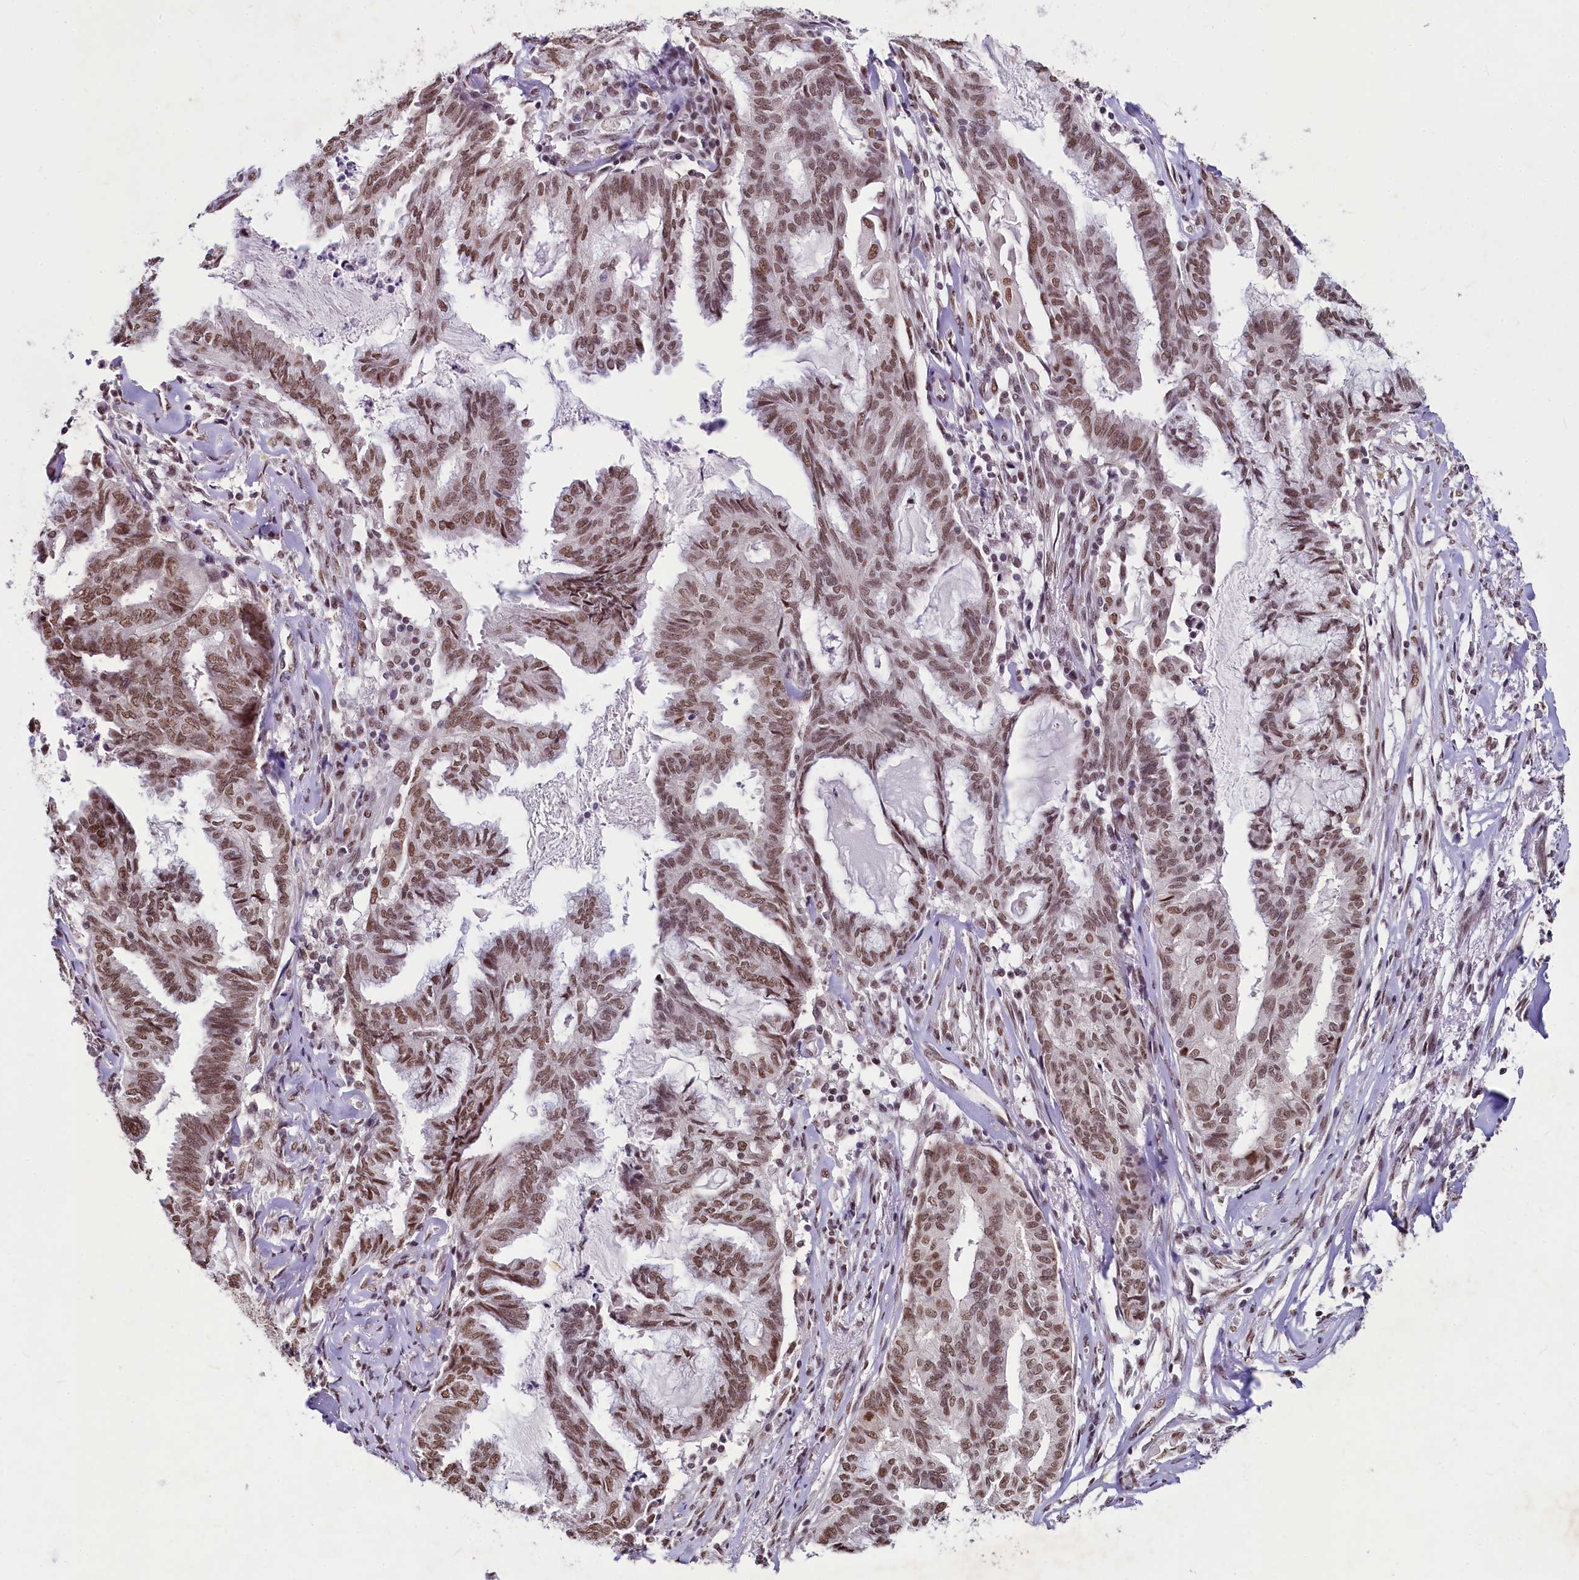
{"staining": {"intensity": "moderate", "quantity": ">75%", "location": "nuclear"}, "tissue": "endometrial cancer", "cell_type": "Tumor cells", "image_type": "cancer", "snomed": [{"axis": "morphology", "description": "Adenocarcinoma, NOS"}, {"axis": "topography", "description": "Endometrium"}], "caption": "DAB (3,3'-diaminobenzidine) immunohistochemical staining of human endometrial adenocarcinoma demonstrates moderate nuclear protein expression in approximately >75% of tumor cells. (brown staining indicates protein expression, while blue staining denotes nuclei).", "gene": "PARPBP", "patient": {"sex": "female", "age": 86}}